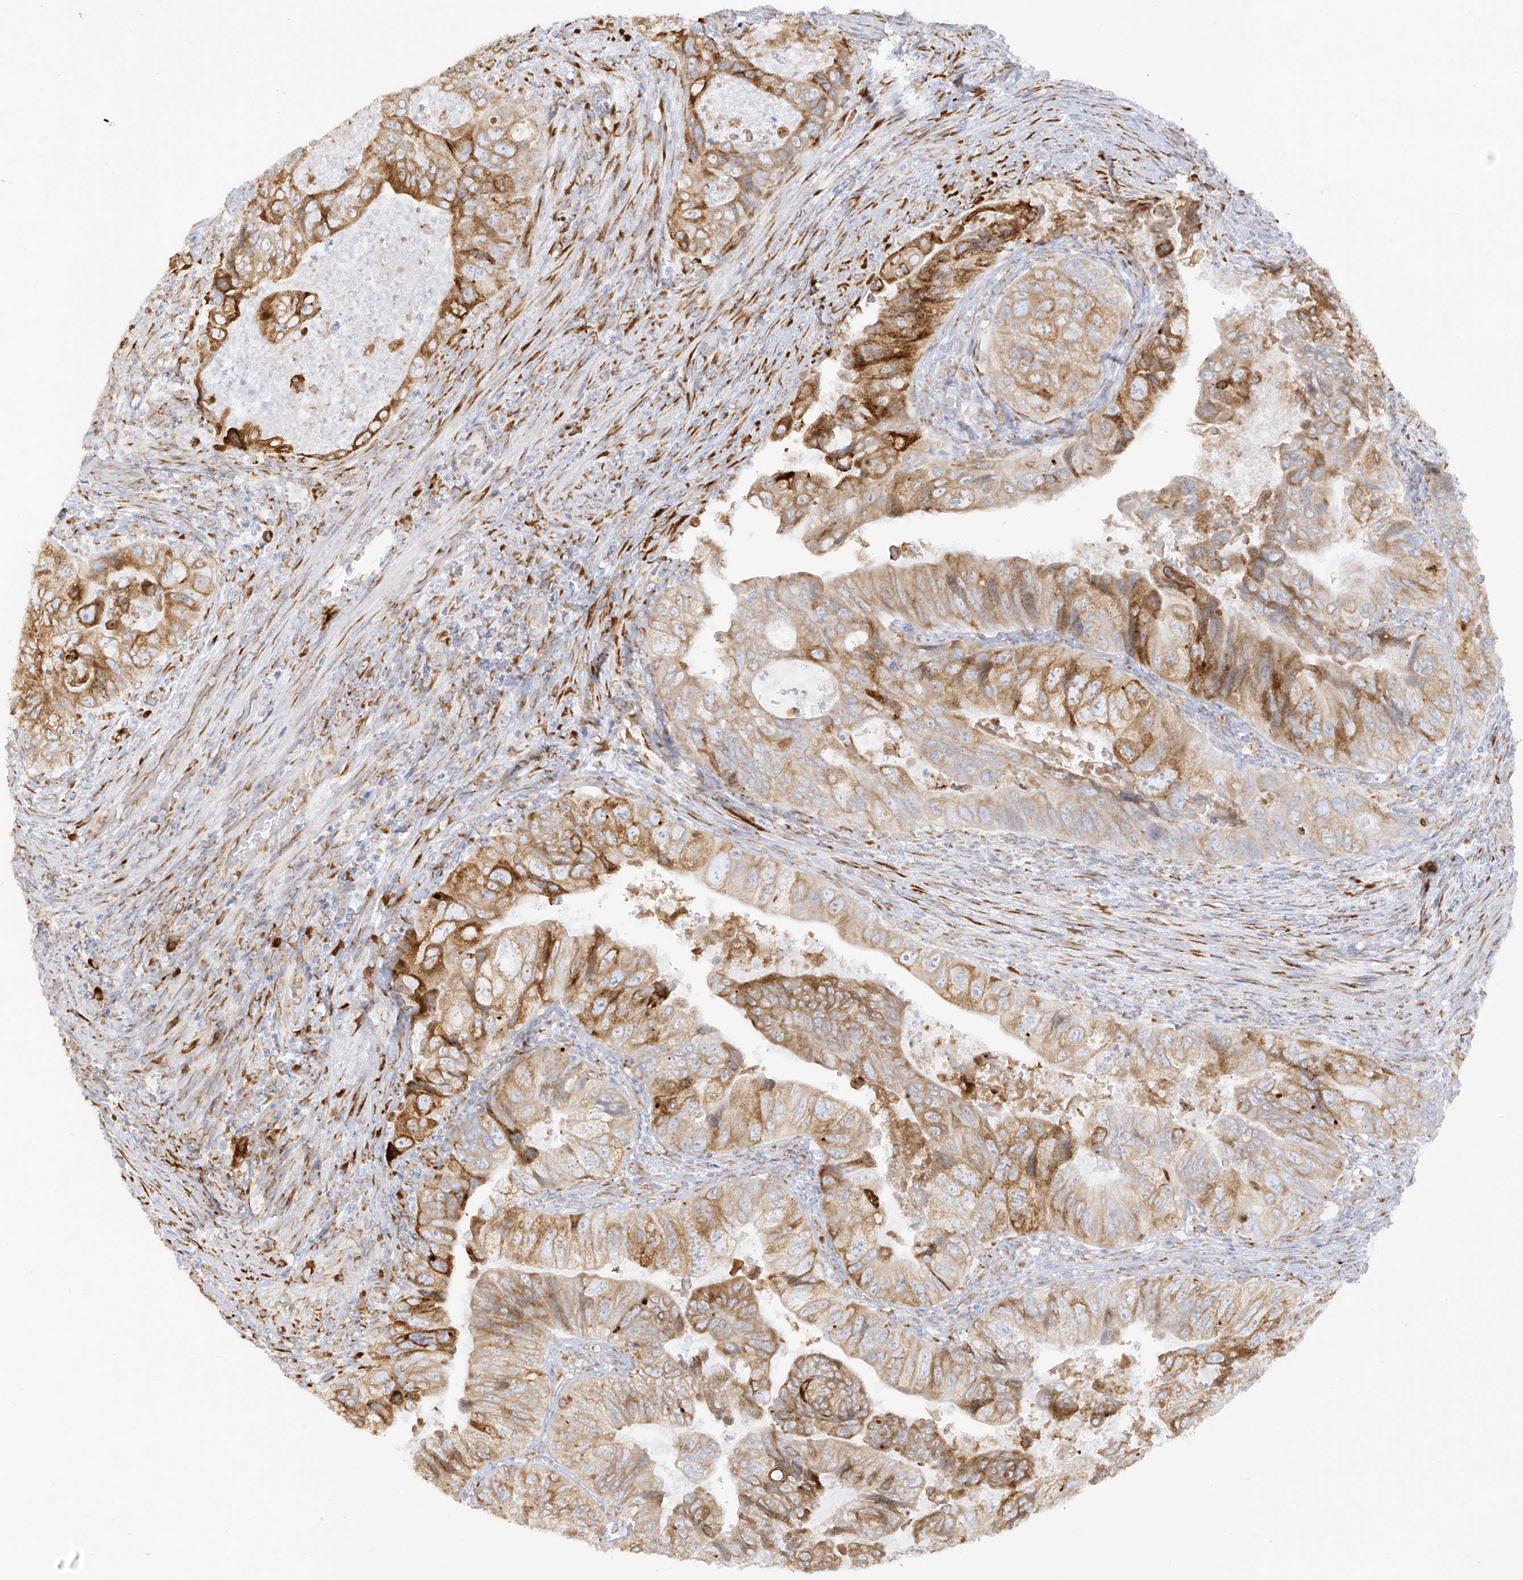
{"staining": {"intensity": "moderate", "quantity": ">75%", "location": "cytoplasmic/membranous"}, "tissue": "colorectal cancer", "cell_type": "Tumor cells", "image_type": "cancer", "snomed": [{"axis": "morphology", "description": "Adenocarcinoma, NOS"}, {"axis": "topography", "description": "Rectum"}], "caption": "Human adenocarcinoma (colorectal) stained with a brown dye shows moderate cytoplasmic/membranous positive staining in approximately >75% of tumor cells.", "gene": "LRRC59", "patient": {"sex": "male", "age": 63}}